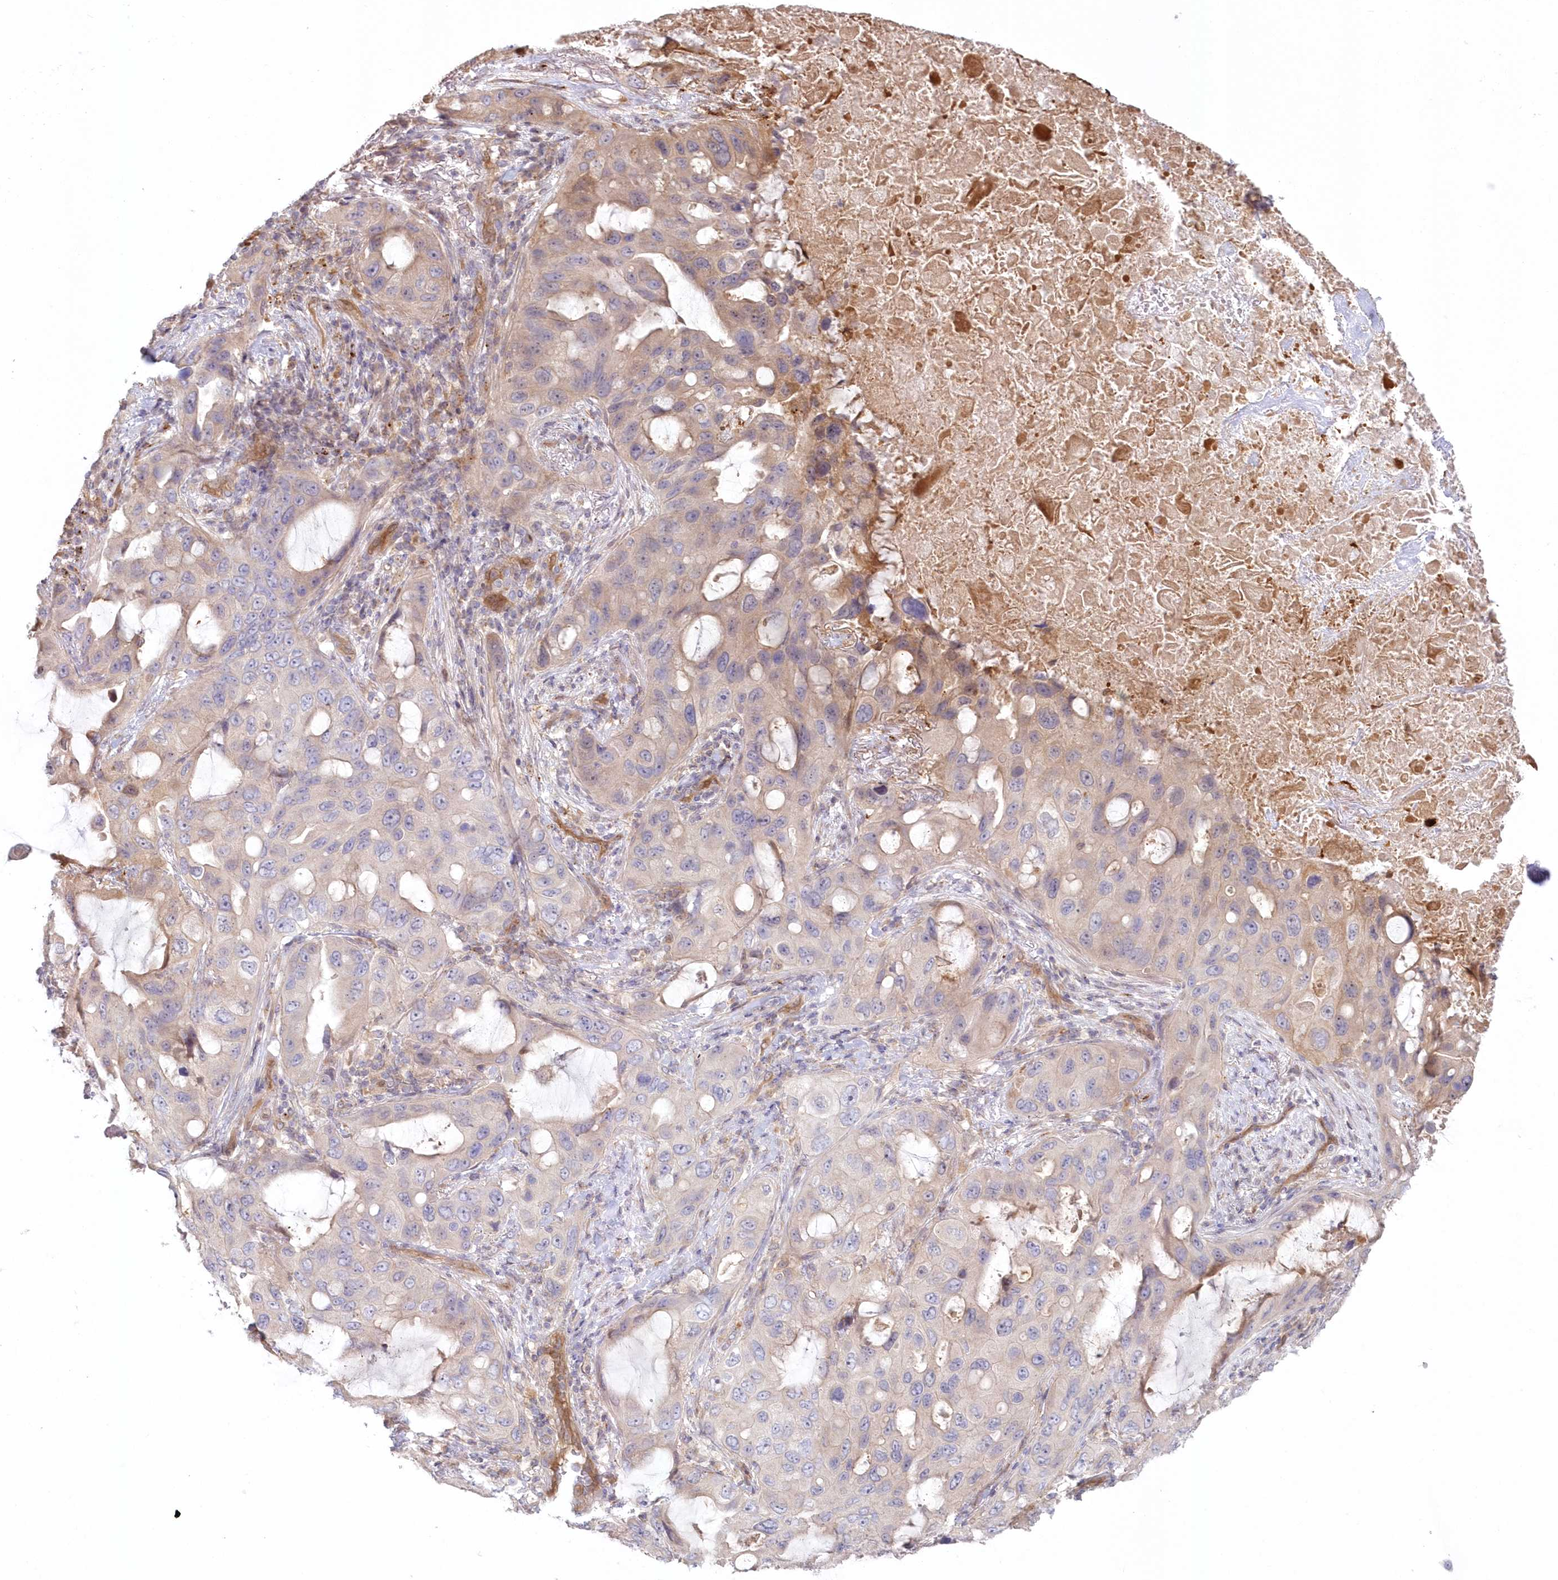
{"staining": {"intensity": "weak", "quantity": "25%-75%", "location": "cytoplasmic/membranous"}, "tissue": "lung cancer", "cell_type": "Tumor cells", "image_type": "cancer", "snomed": [{"axis": "morphology", "description": "Squamous cell carcinoma, NOS"}, {"axis": "topography", "description": "Lung"}], "caption": "Immunohistochemistry (IHC) photomicrograph of human lung cancer stained for a protein (brown), which displays low levels of weak cytoplasmic/membranous positivity in approximately 25%-75% of tumor cells.", "gene": "GBE1", "patient": {"sex": "female", "age": 73}}